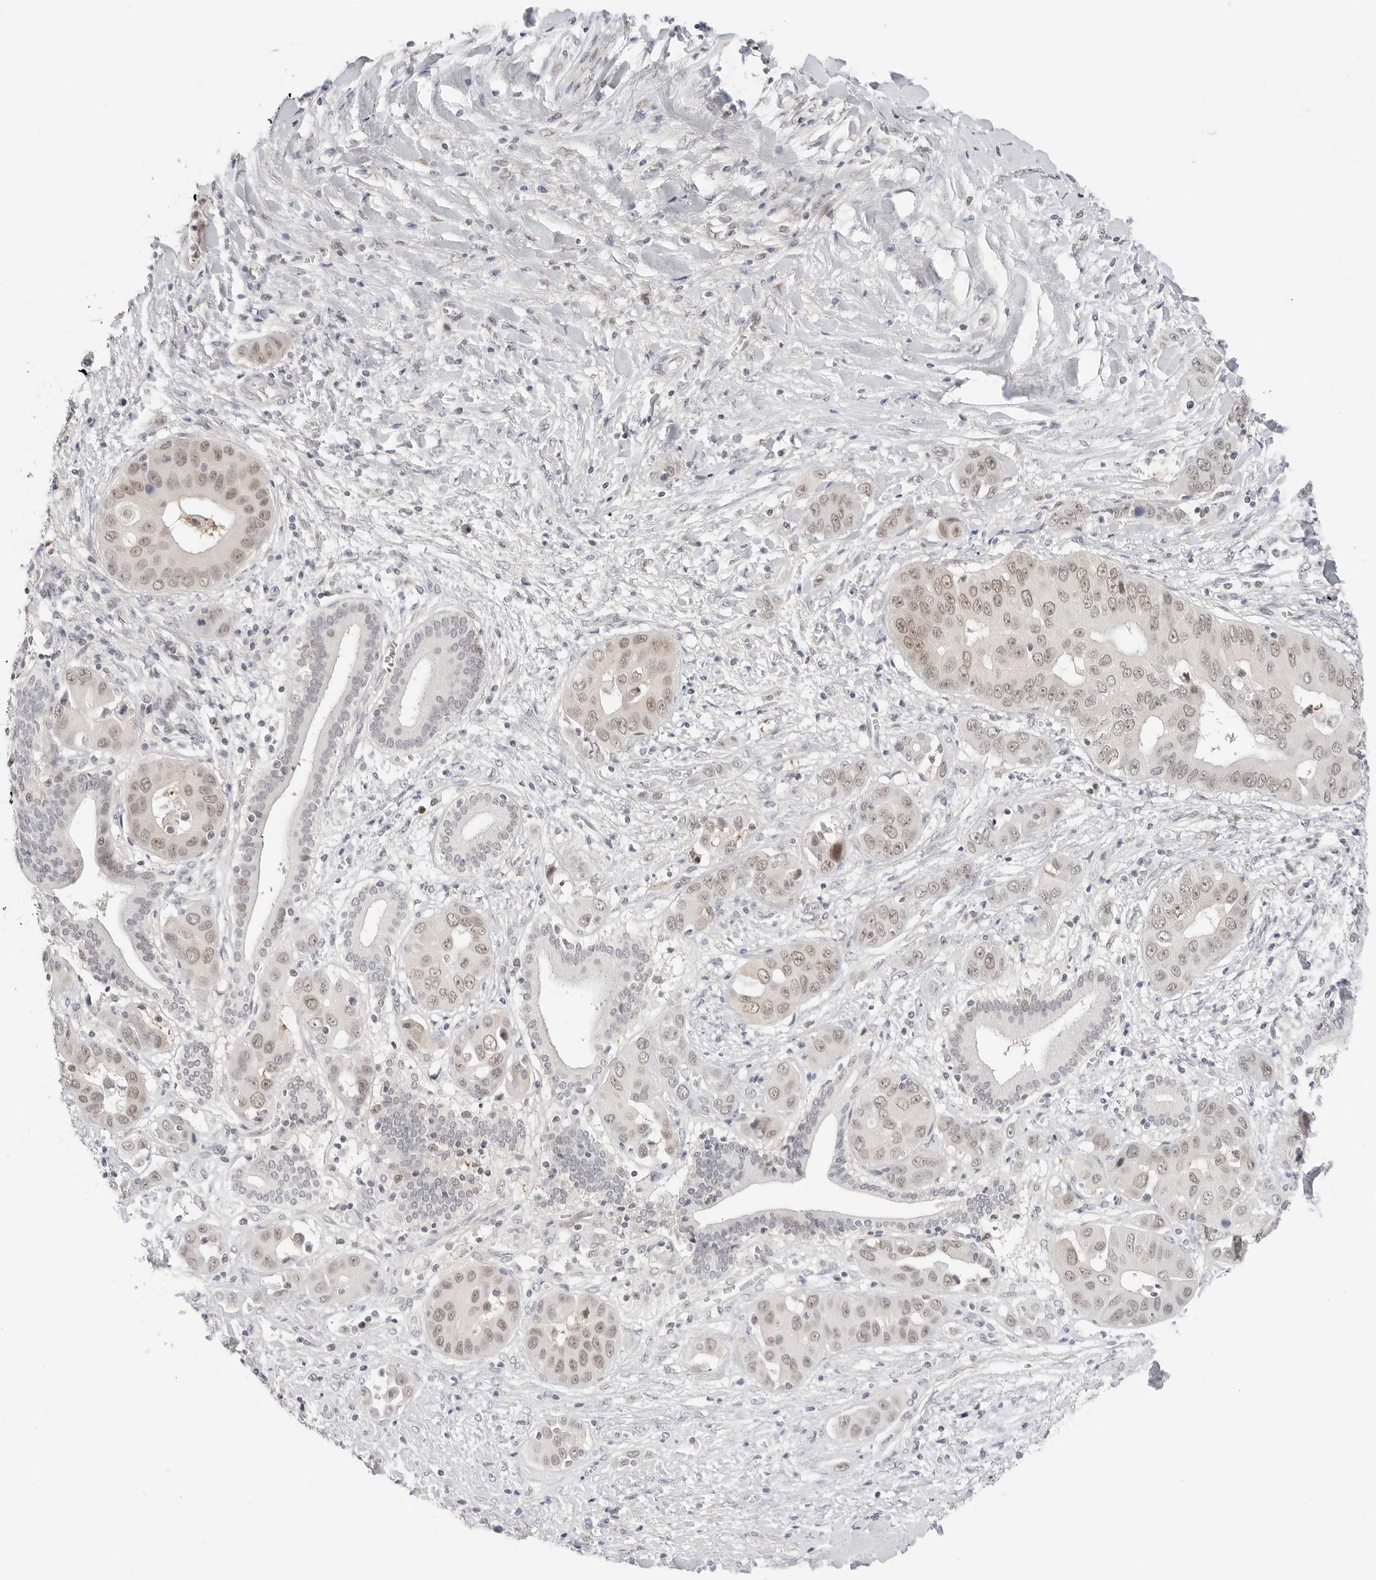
{"staining": {"intensity": "weak", "quantity": "25%-75%", "location": "nuclear"}, "tissue": "liver cancer", "cell_type": "Tumor cells", "image_type": "cancer", "snomed": [{"axis": "morphology", "description": "Cholangiocarcinoma"}, {"axis": "topography", "description": "Liver"}], "caption": "Liver cholangiocarcinoma tissue displays weak nuclear staining in about 25%-75% of tumor cells", "gene": "TSEN2", "patient": {"sex": "female", "age": 52}}